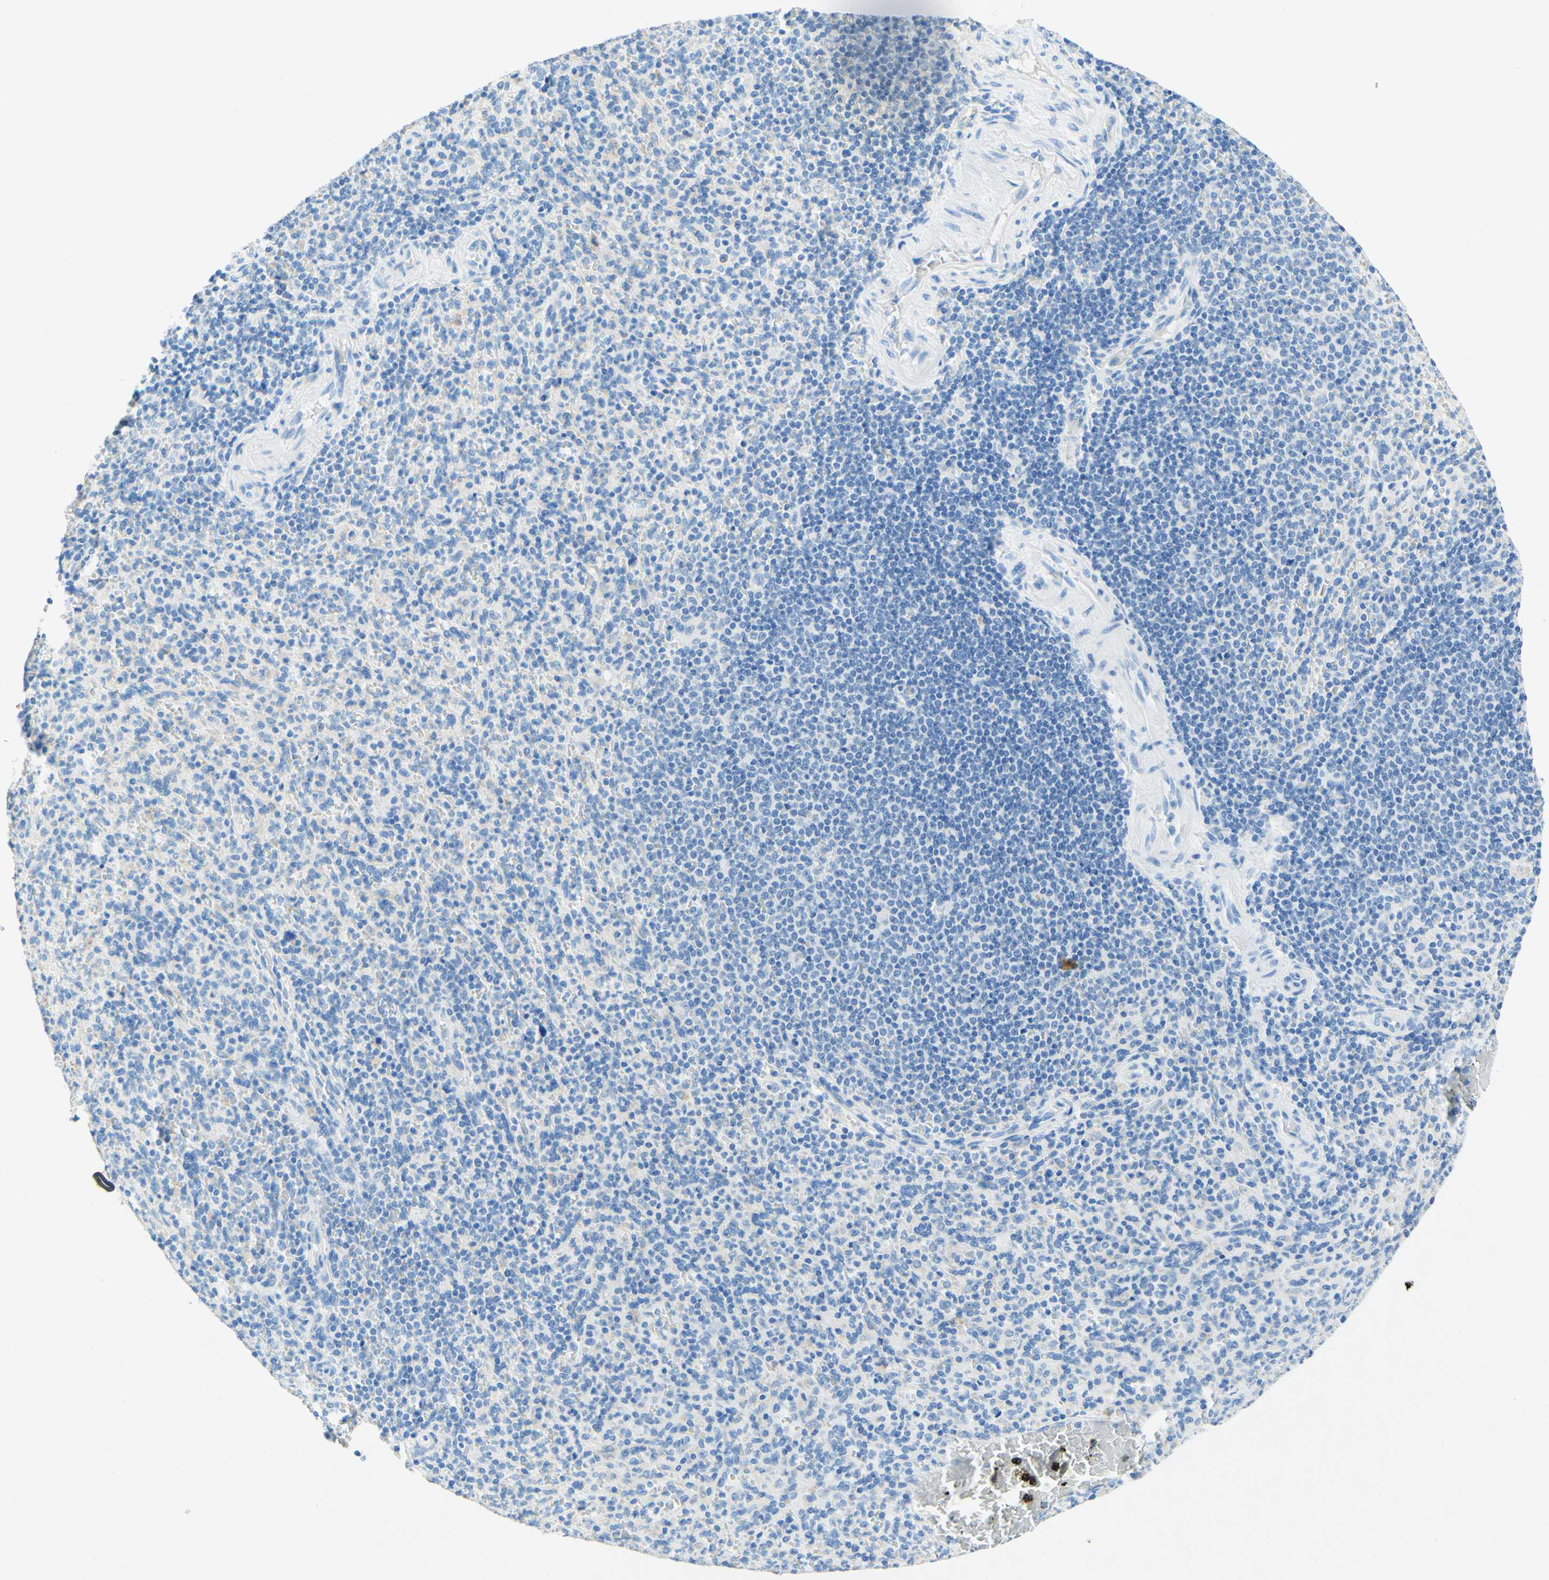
{"staining": {"intensity": "negative", "quantity": "none", "location": "none"}, "tissue": "spleen", "cell_type": "Cells in red pulp", "image_type": "normal", "snomed": [{"axis": "morphology", "description": "Normal tissue, NOS"}, {"axis": "topography", "description": "Spleen"}], "caption": "An IHC photomicrograph of normal spleen is shown. There is no staining in cells in red pulp of spleen.", "gene": "SLC46A1", "patient": {"sex": "male", "age": 36}}